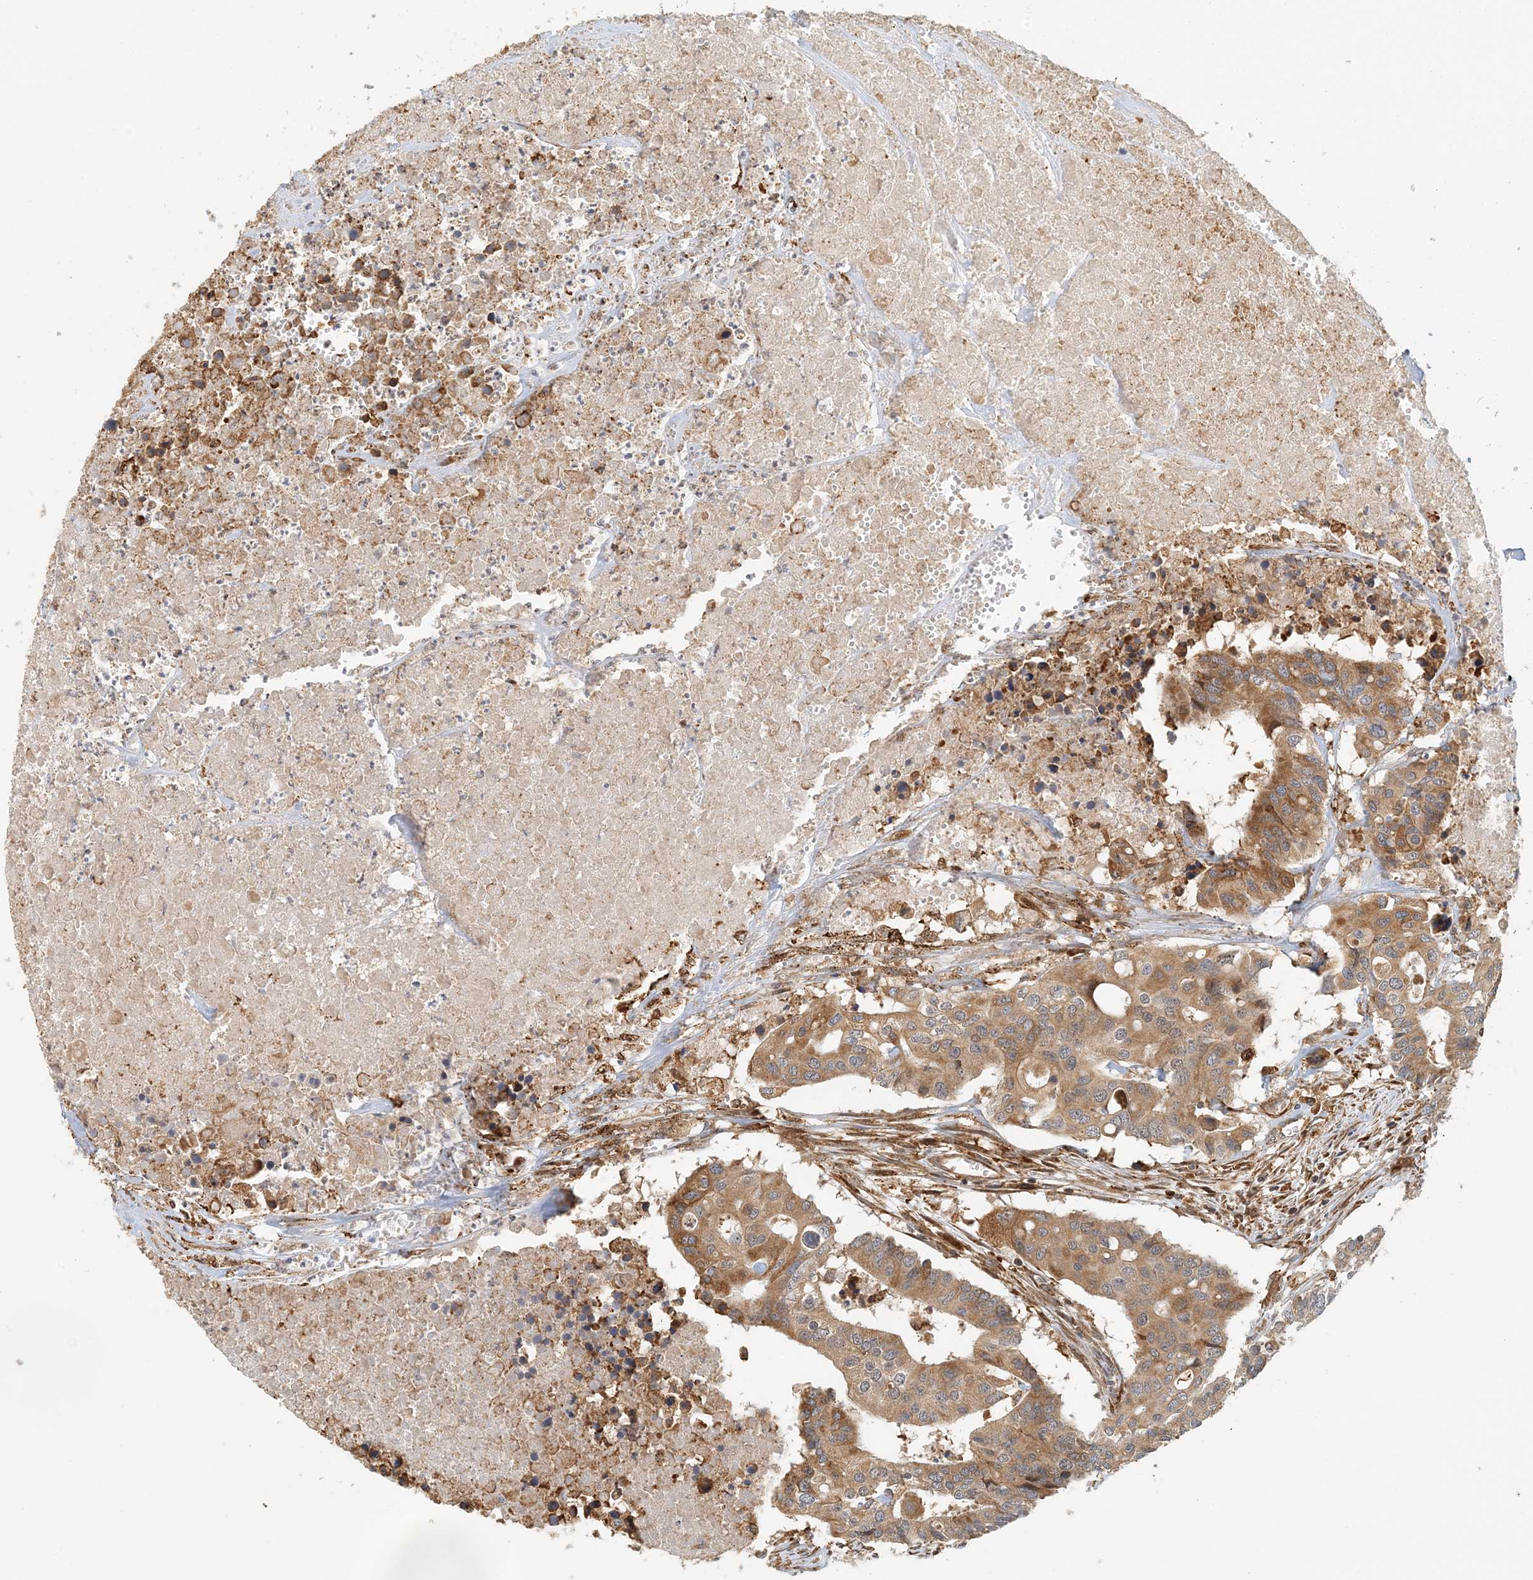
{"staining": {"intensity": "moderate", "quantity": ">75%", "location": "cytoplasmic/membranous"}, "tissue": "colorectal cancer", "cell_type": "Tumor cells", "image_type": "cancer", "snomed": [{"axis": "morphology", "description": "Adenocarcinoma, NOS"}, {"axis": "topography", "description": "Colon"}], "caption": "This is a histology image of immunohistochemistry staining of adenocarcinoma (colorectal), which shows moderate staining in the cytoplasmic/membranous of tumor cells.", "gene": "HNMT", "patient": {"sex": "male", "age": 77}}